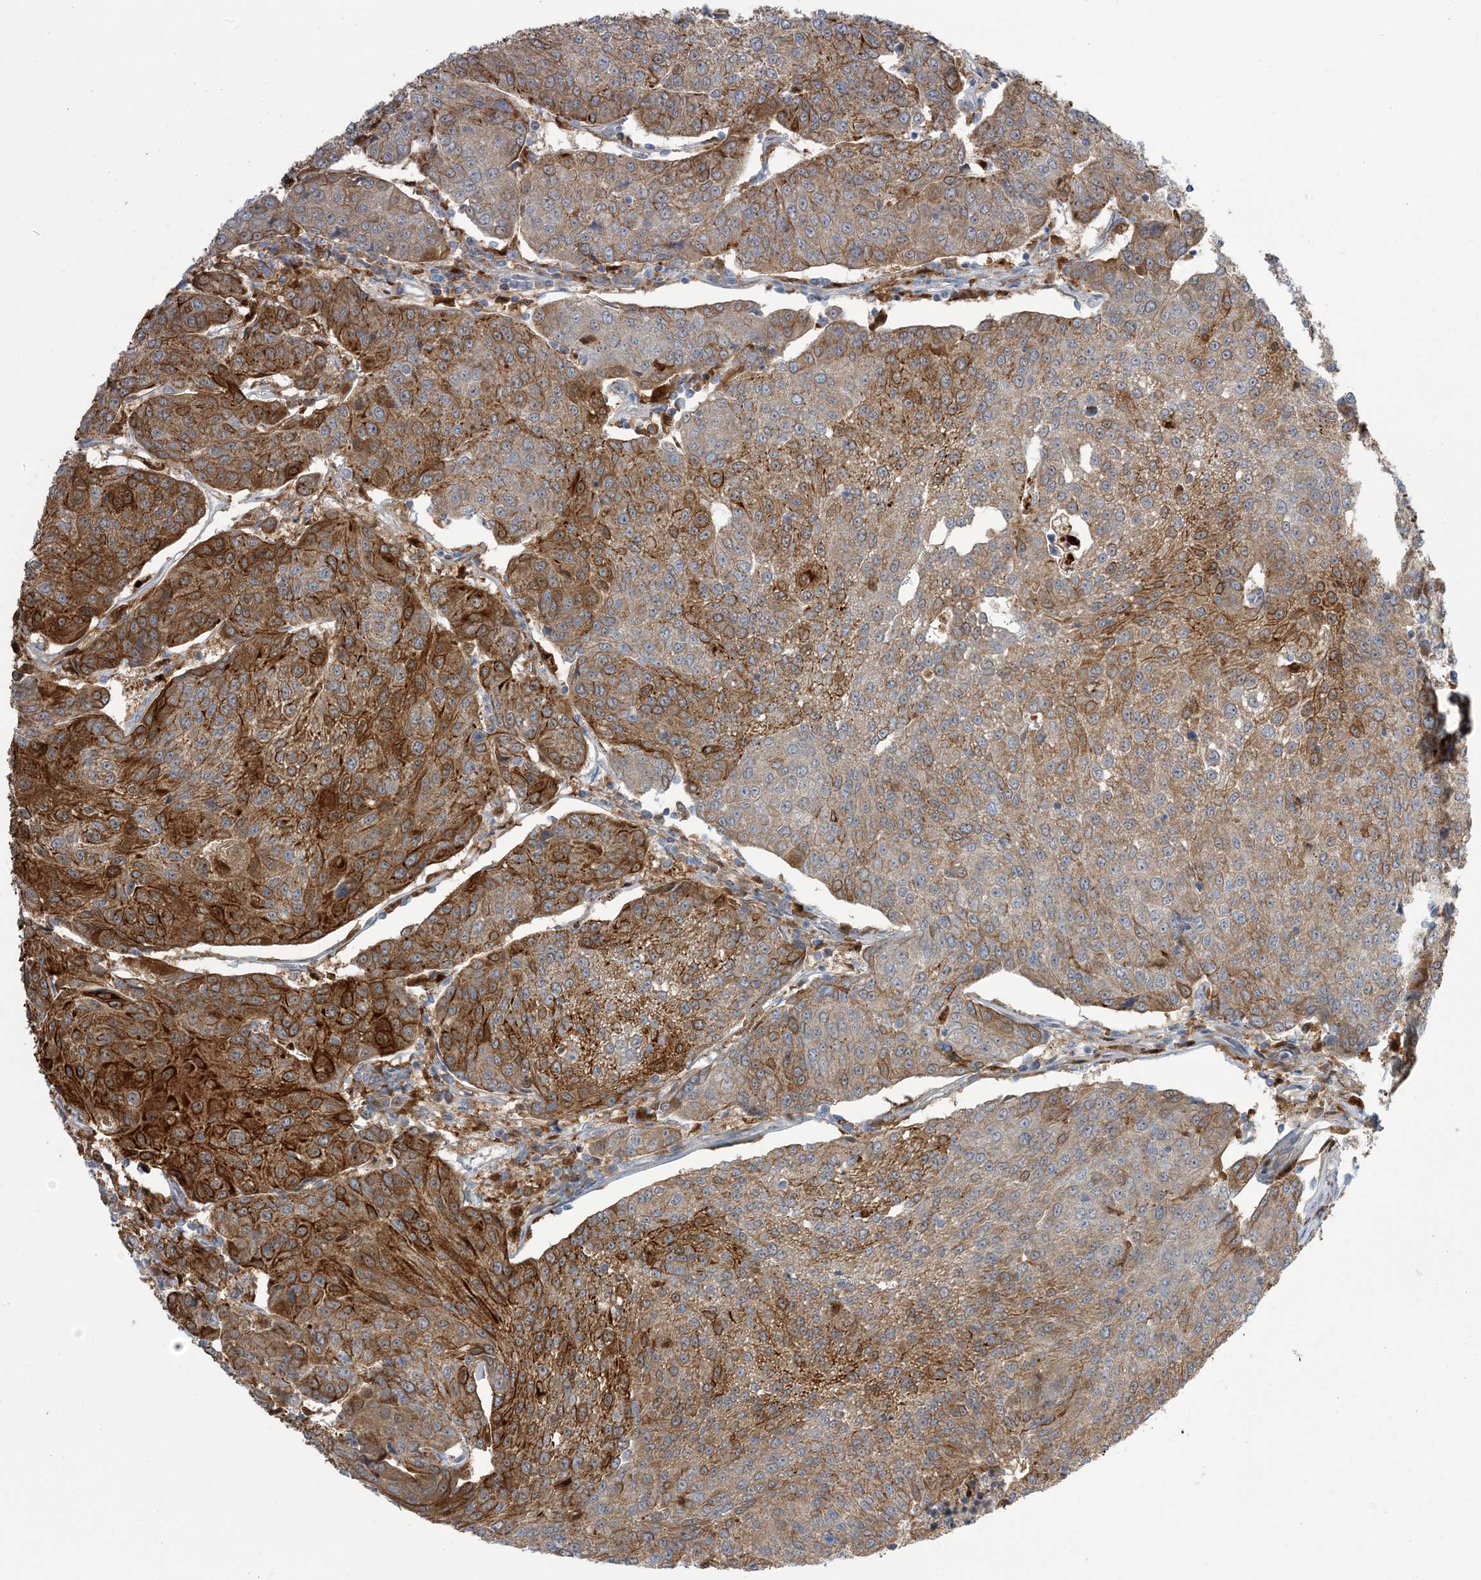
{"staining": {"intensity": "strong", "quantity": "25%-75%", "location": "cytoplasmic/membranous"}, "tissue": "urothelial cancer", "cell_type": "Tumor cells", "image_type": "cancer", "snomed": [{"axis": "morphology", "description": "Urothelial carcinoma, High grade"}, {"axis": "topography", "description": "Urinary bladder"}], "caption": "Protein staining exhibits strong cytoplasmic/membranous expression in approximately 25%-75% of tumor cells in urothelial cancer.", "gene": "NAGK", "patient": {"sex": "female", "age": 85}}